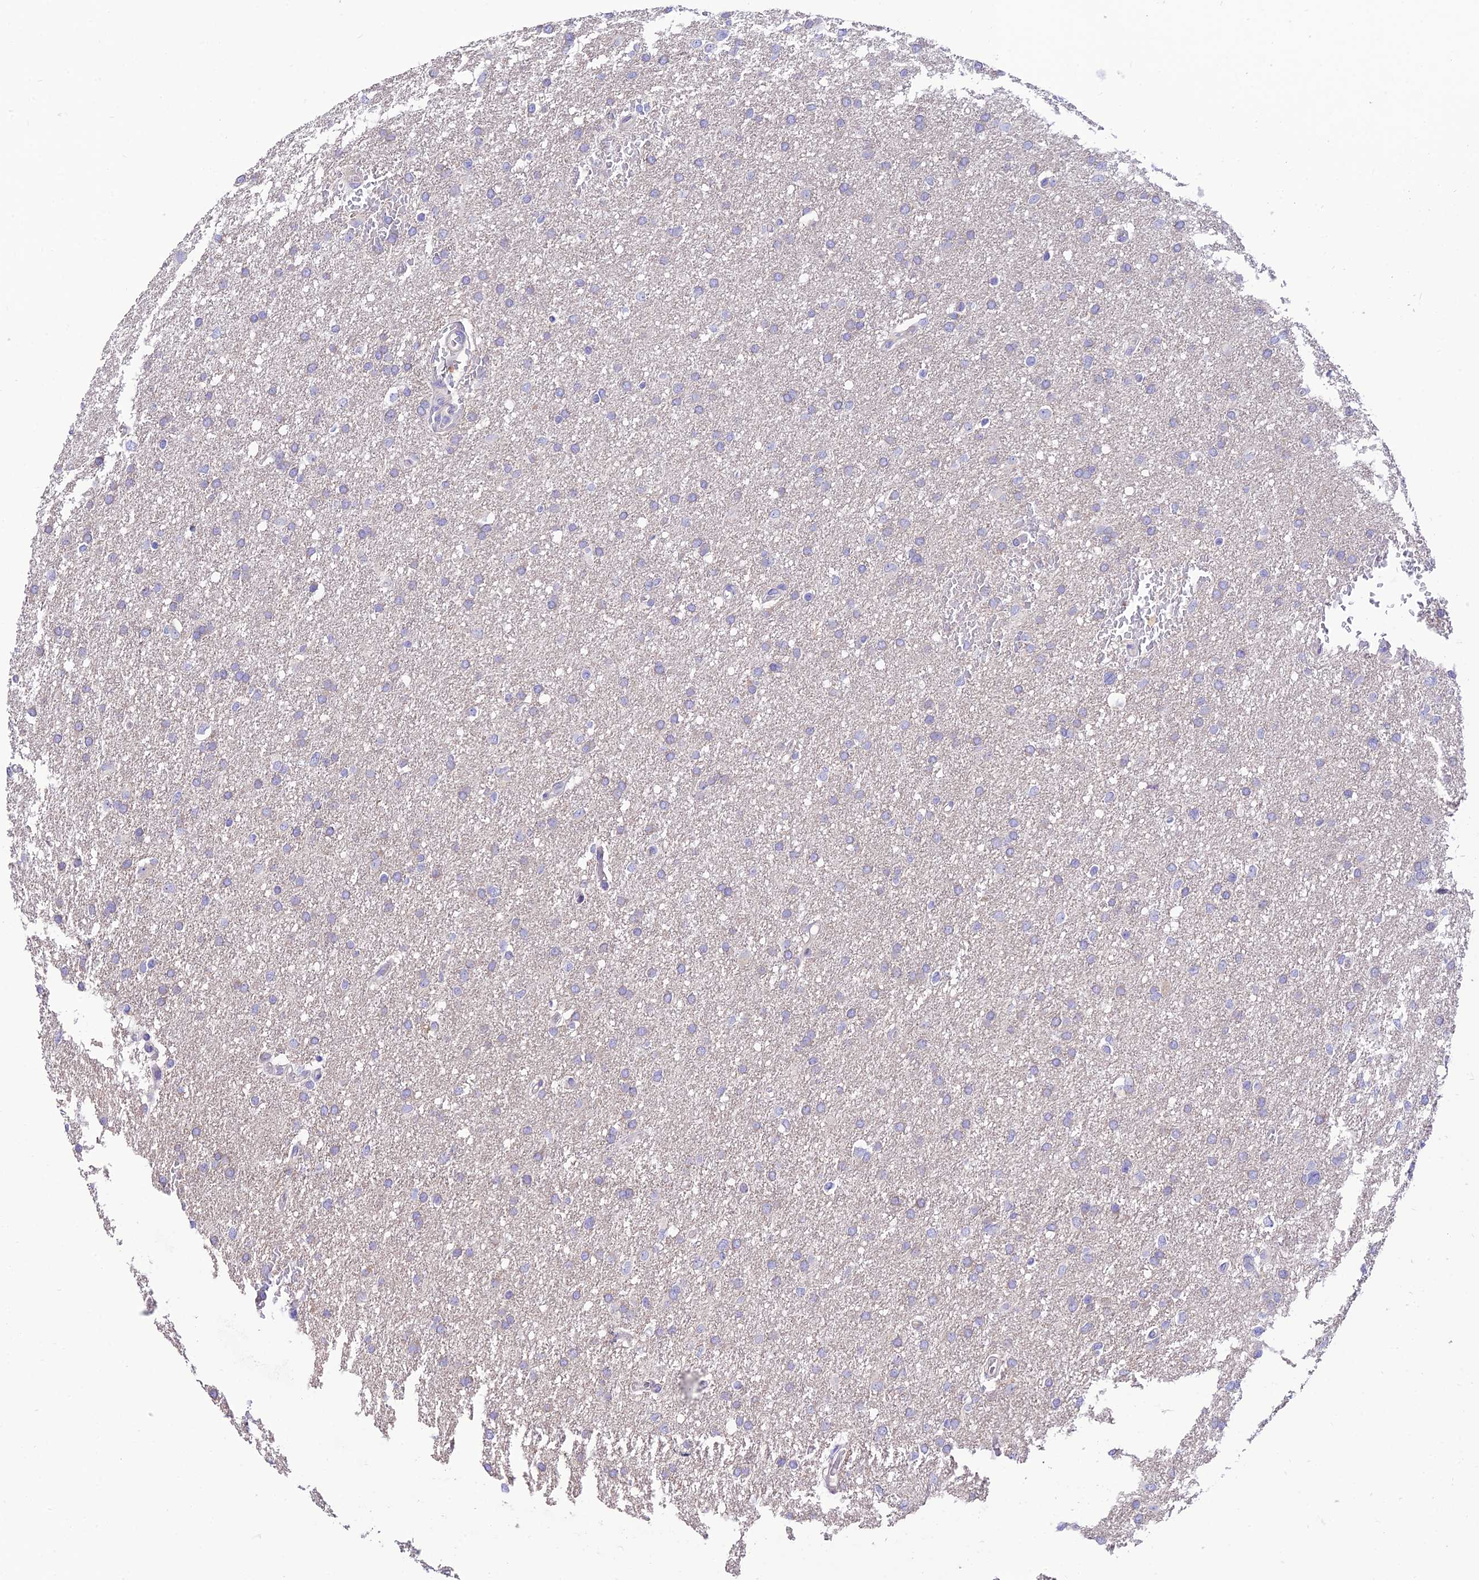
{"staining": {"intensity": "negative", "quantity": "none", "location": "none"}, "tissue": "glioma", "cell_type": "Tumor cells", "image_type": "cancer", "snomed": [{"axis": "morphology", "description": "Glioma, malignant, High grade"}, {"axis": "topography", "description": "Cerebral cortex"}], "caption": "Human malignant high-grade glioma stained for a protein using IHC exhibits no positivity in tumor cells.", "gene": "PTPRCAP", "patient": {"sex": "female", "age": 36}}